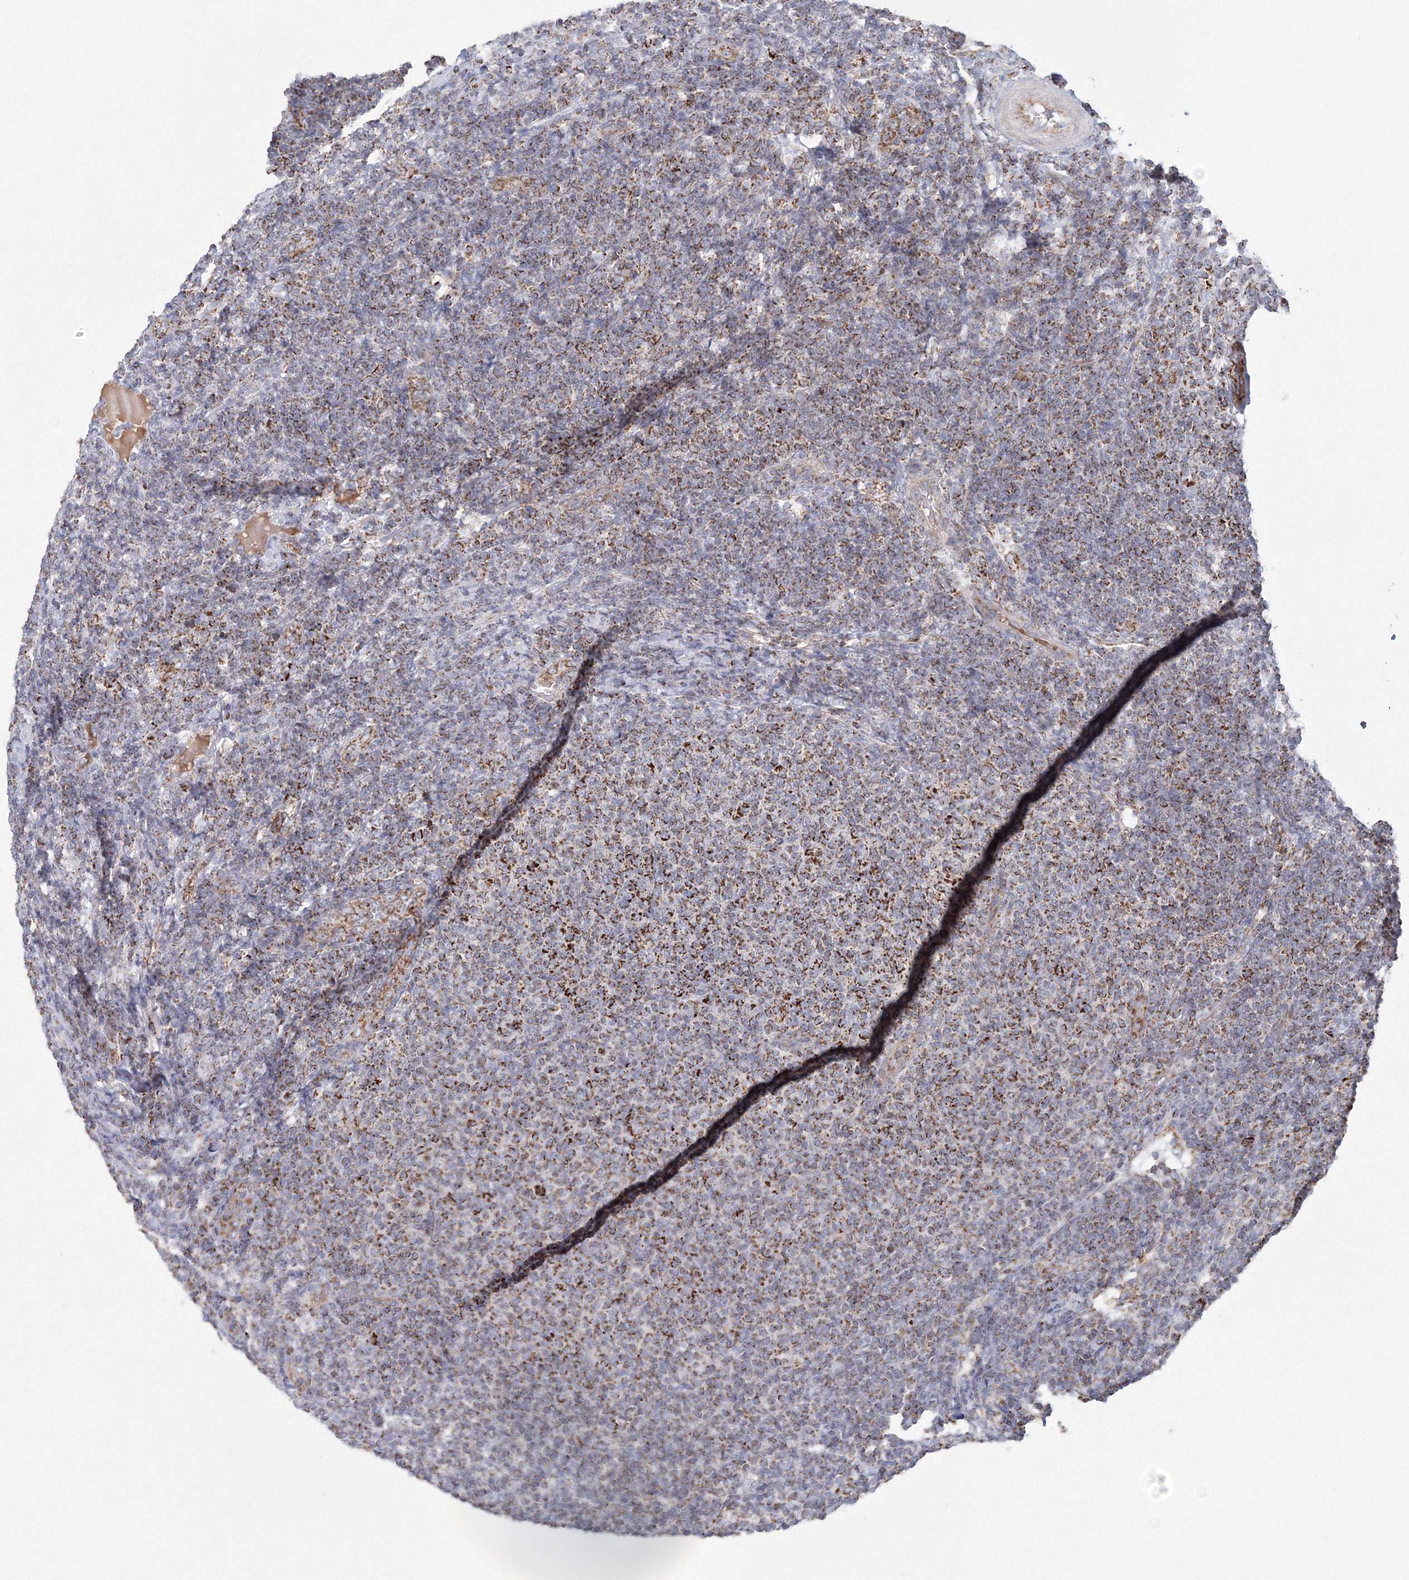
{"staining": {"intensity": "moderate", "quantity": ">75%", "location": "cytoplasmic/membranous"}, "tissue": "lymphoma", "cell_type": "Tumor cells", "image_type": "cancer", "snomed": [{"axis": "morphology", "description": "Malignant lymphoma, non-Hodgkin's type, Low grade"}, {"axis": "topography", "description": "Lymph node"}], "caption": "Immunohistochemistry staining of low-grade malignant lymphoma, non-Hodgkin's type, which shows medium levels of moderate cytoplasmic/membranous positivity in about >75% of tumor cells indicating moderate cytoplasmic/membranous protein expression. The staining was performed using DAB (brown) for protein detection and nuclei were counterstained in hematoxylin (blue).", "gene": "GRPEL1", "patient": {"sex": "male", "age": 66}}